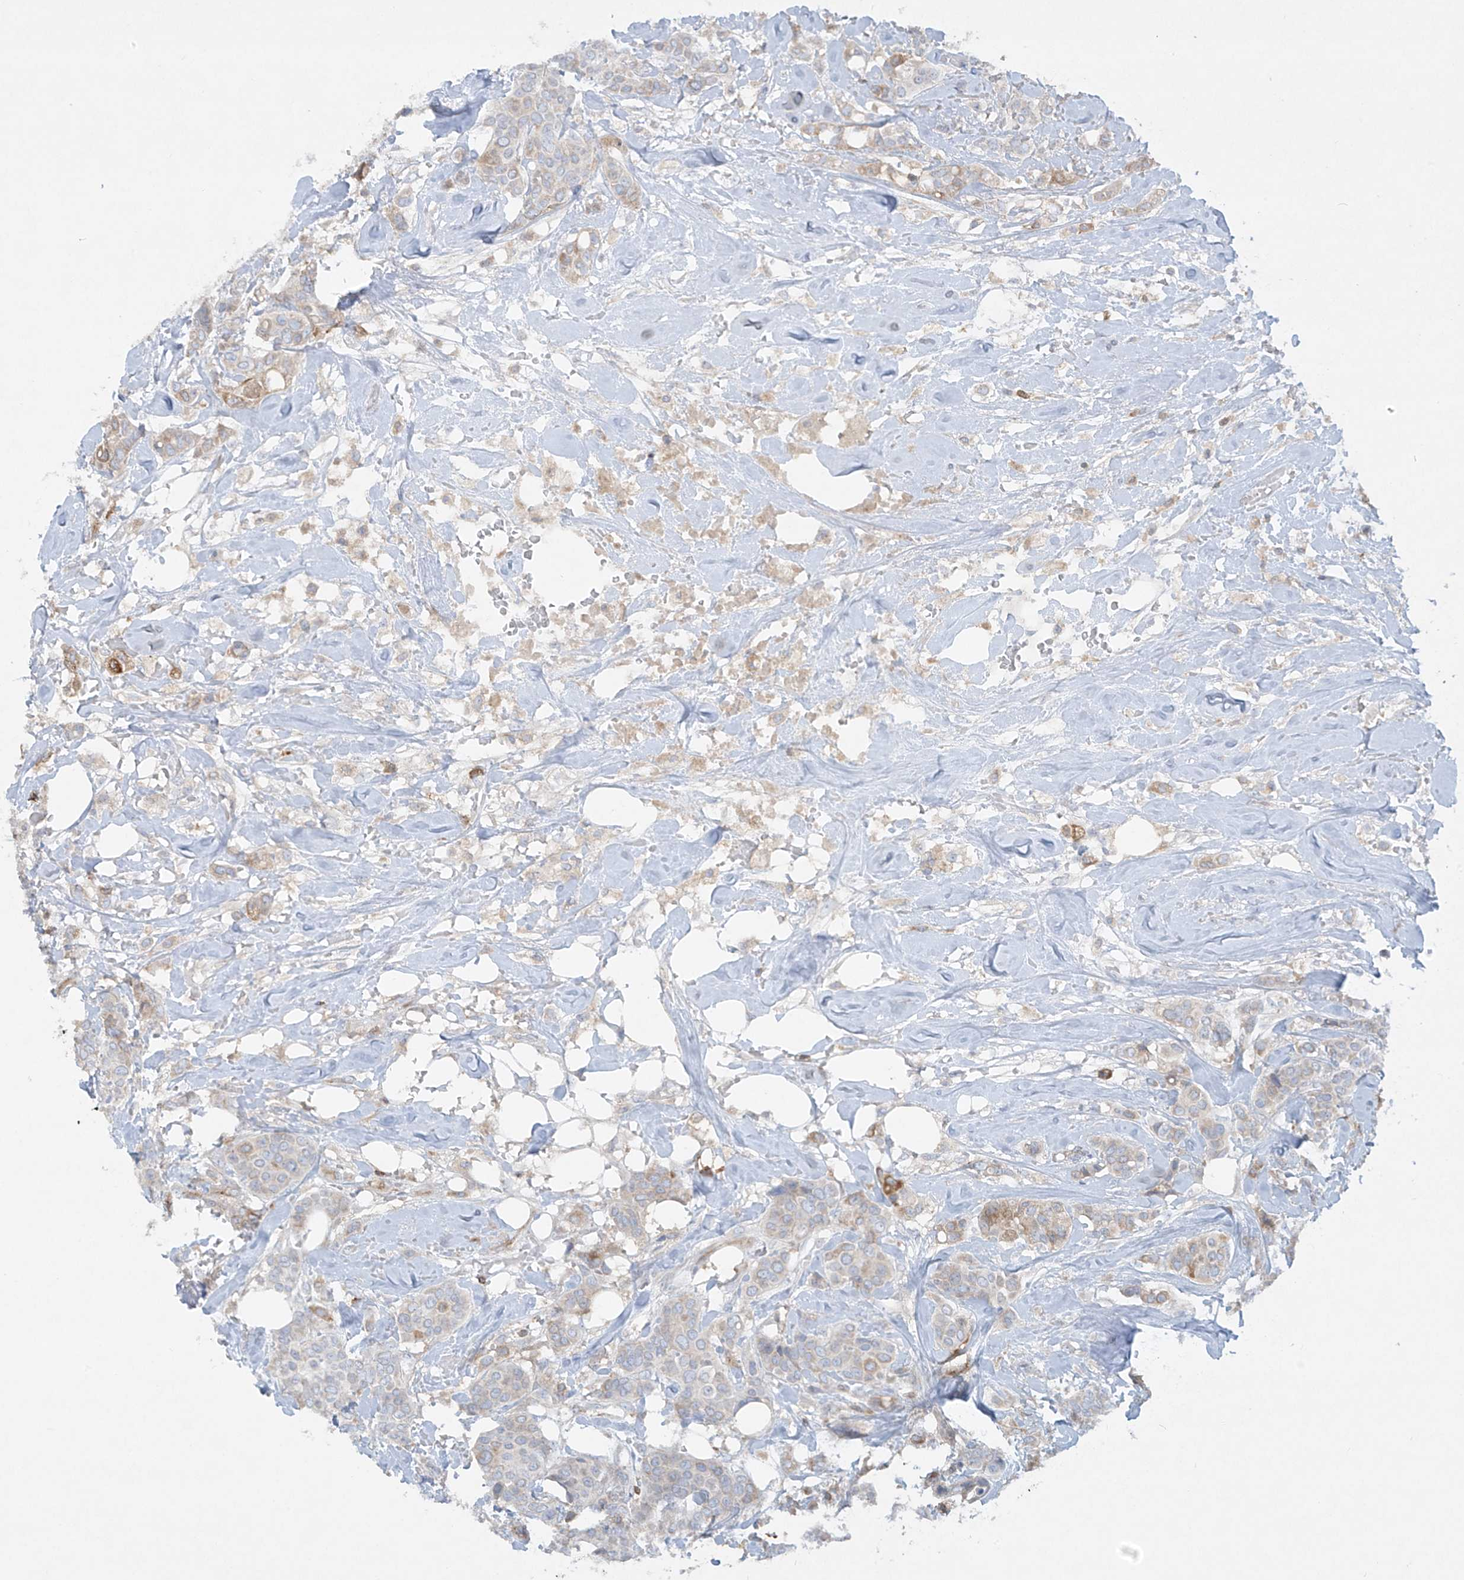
{"staining": {"intensity": "moderate", "quantity": "<25%", "location": "cytoplasmic/membranous"}, "tissue": "breast cancer", "cell_type": "Tumor cells", "image_type": "cancer", "snomed": [{"axis": "morphology", "description": "Lobular carcinoma"}, {"axis": "topography", "description": "Breast"}], "caption": "Human breast lobular carcinoma stained with a protein marker demonstrates moderate staining in tumor cells.", "gene": "HLA-E", "patient": {"sex": "female", "age": 51}}